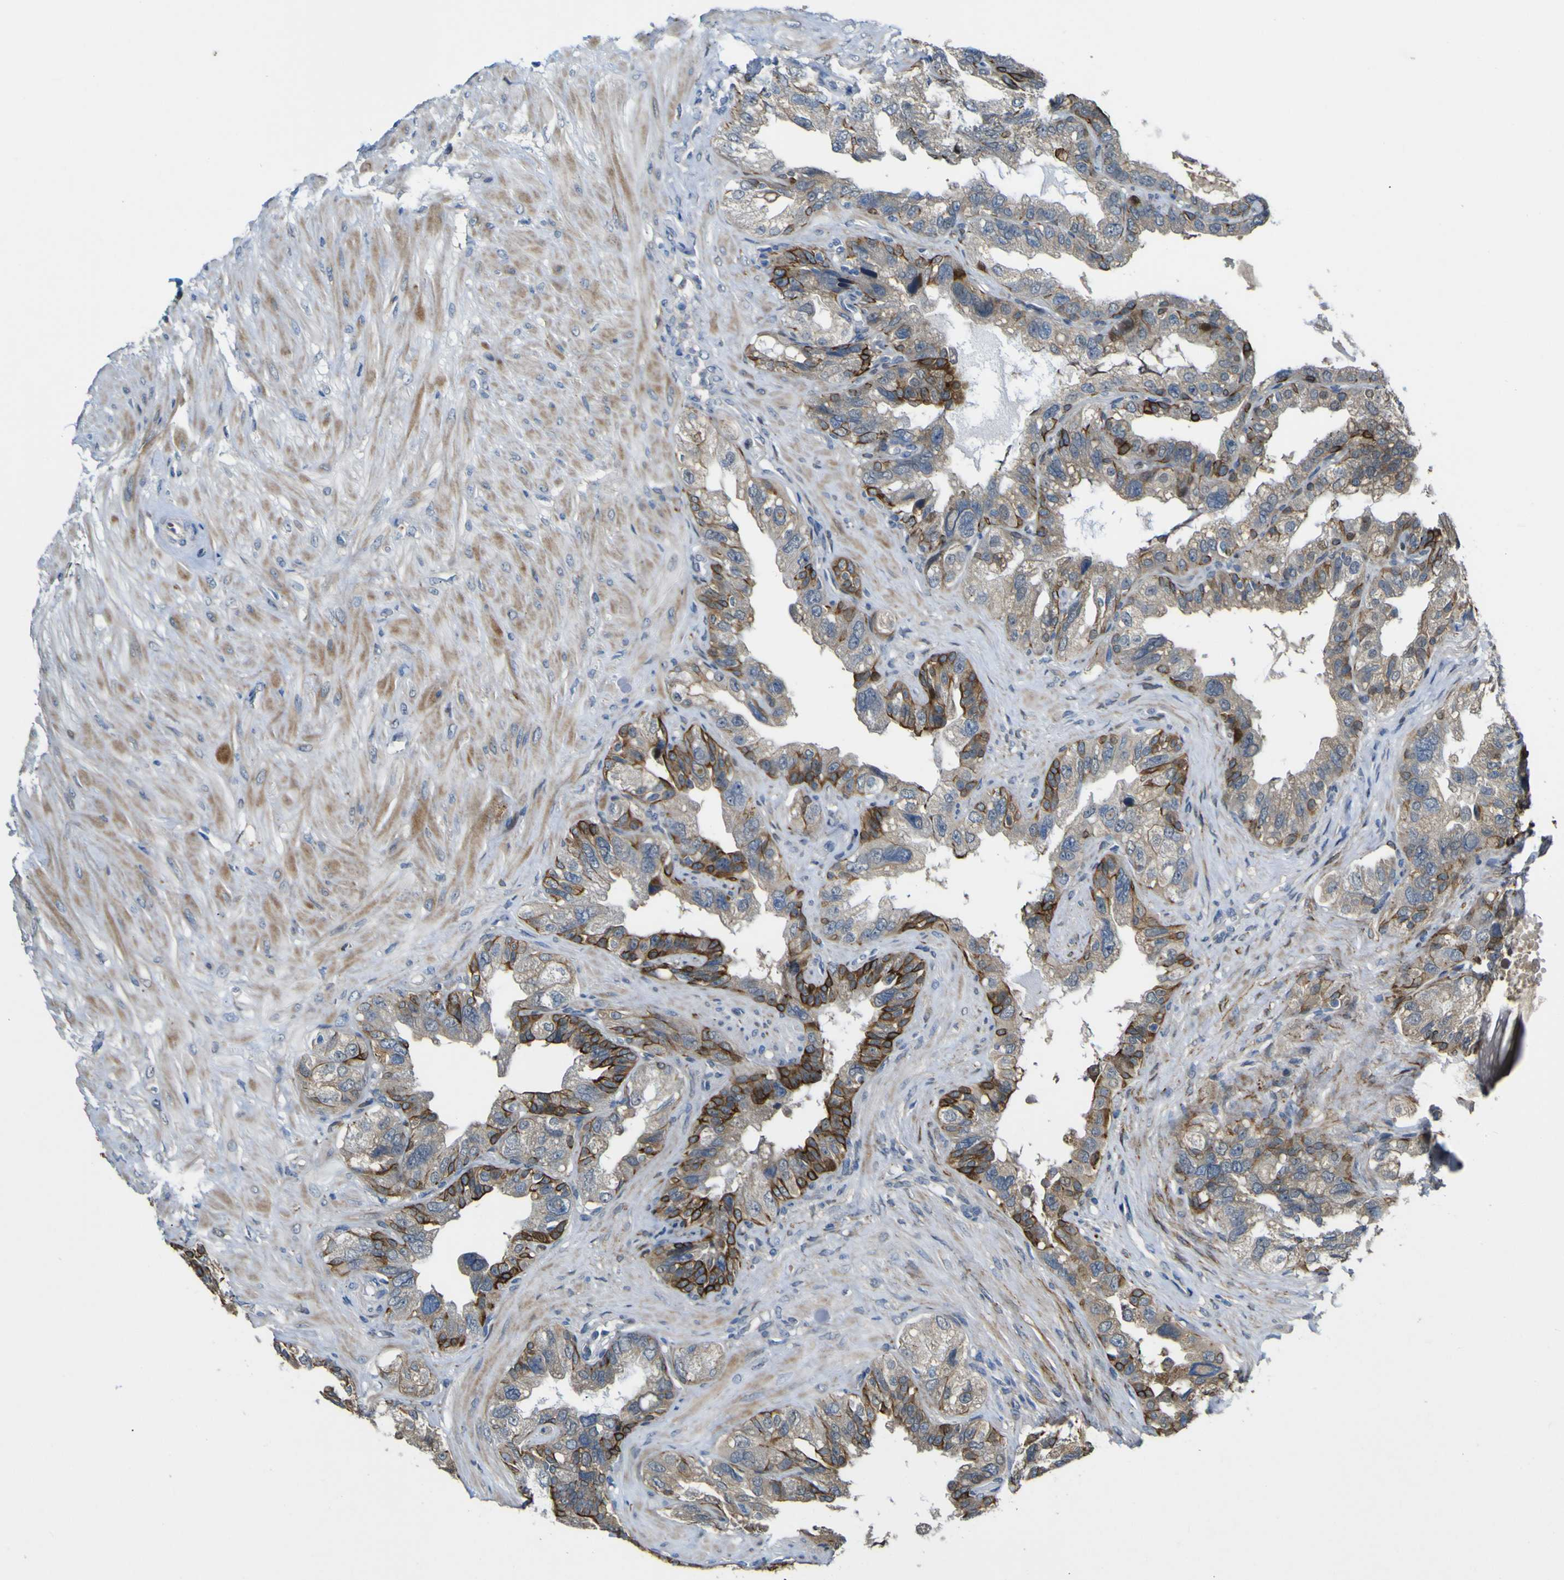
{"staining": {"intensity": "strong", "quantity": "25%-75%", "location": "cytoplasmic/membranous"}, "tissue": "seminal vesicle", "cell_type": "Glandular cells", "image_type": "normal", "snomed": [{"axis": "morphology", "description": "Normal tissue, NOS"}, {"axis": "topography", "description": "Seminal veicle"}], "caption": "DAB (3,3'-diaminobenzidine) immunohistochemical staining of normal human seminal vesicle displays strong cytoplasmic/membranous protein positivity in about 25%-75% of glandular cells. (Brightfield microscopy of DAB IHC at high magnification).", "gene": "LBHD1", "patient": {"sex": "male", "age": 68}}